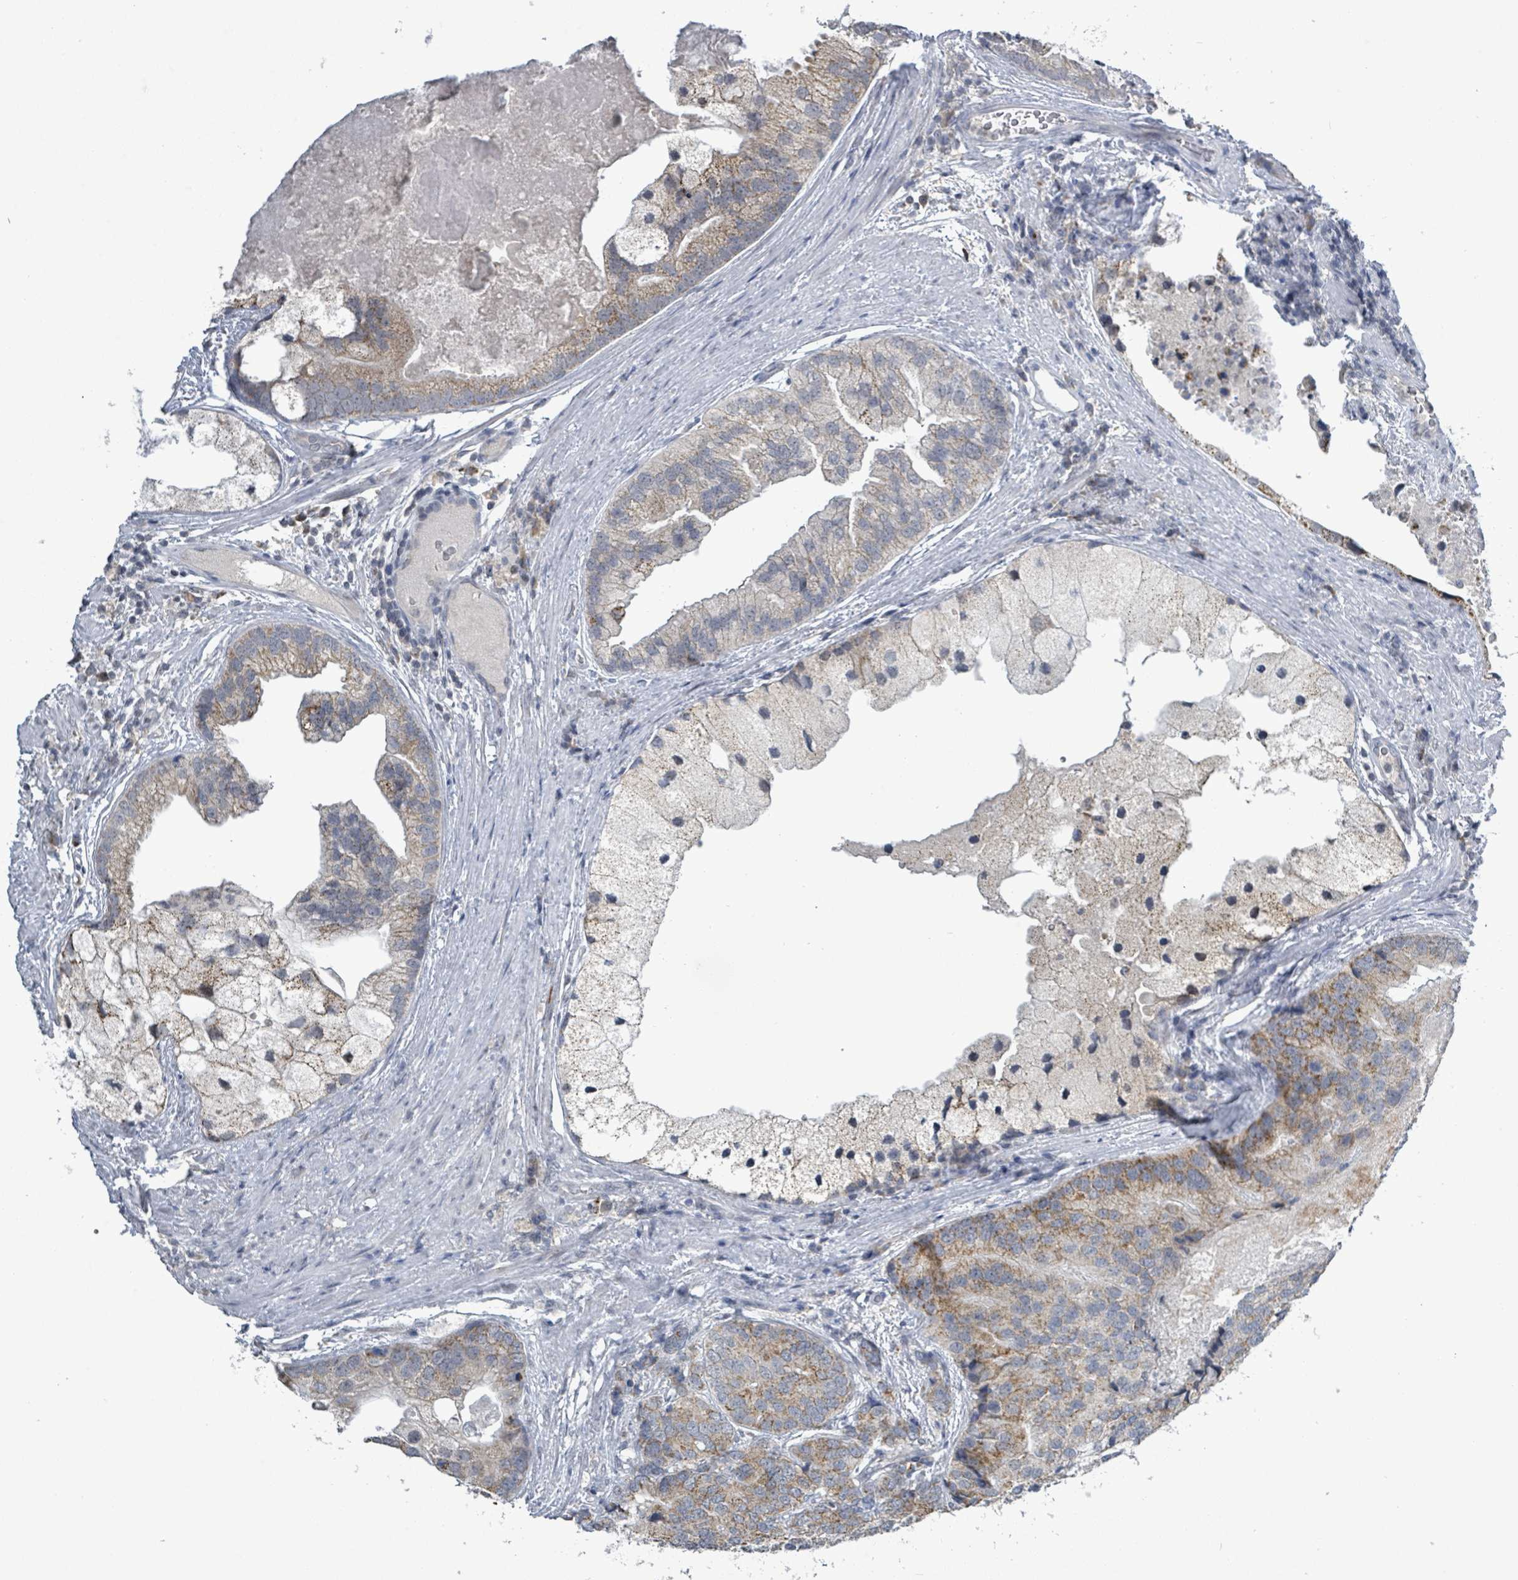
{"staining": {"intensity": "moderate", "quantity": ">75%", "location": "cytoplasmic/membranous"}, "tissue": "prostate cancer", "cell_type": "Tumor cells", "image_type": "cancer", "snomed": [{"axis": "morphology", "description": "Adenocarcinoma, High grade"}, {"axis": "topography", "description": "Prostate"}], "caption": "This is an image of immunohistochemistry (IHC) staining of prostate cancer (high-grade adenocarcinoma), which shows moderate expression in the cytoplasmic/membranous of tumor cells.", "gene": "COQ10B", "patient": {"sex": "male", "age": 62}}